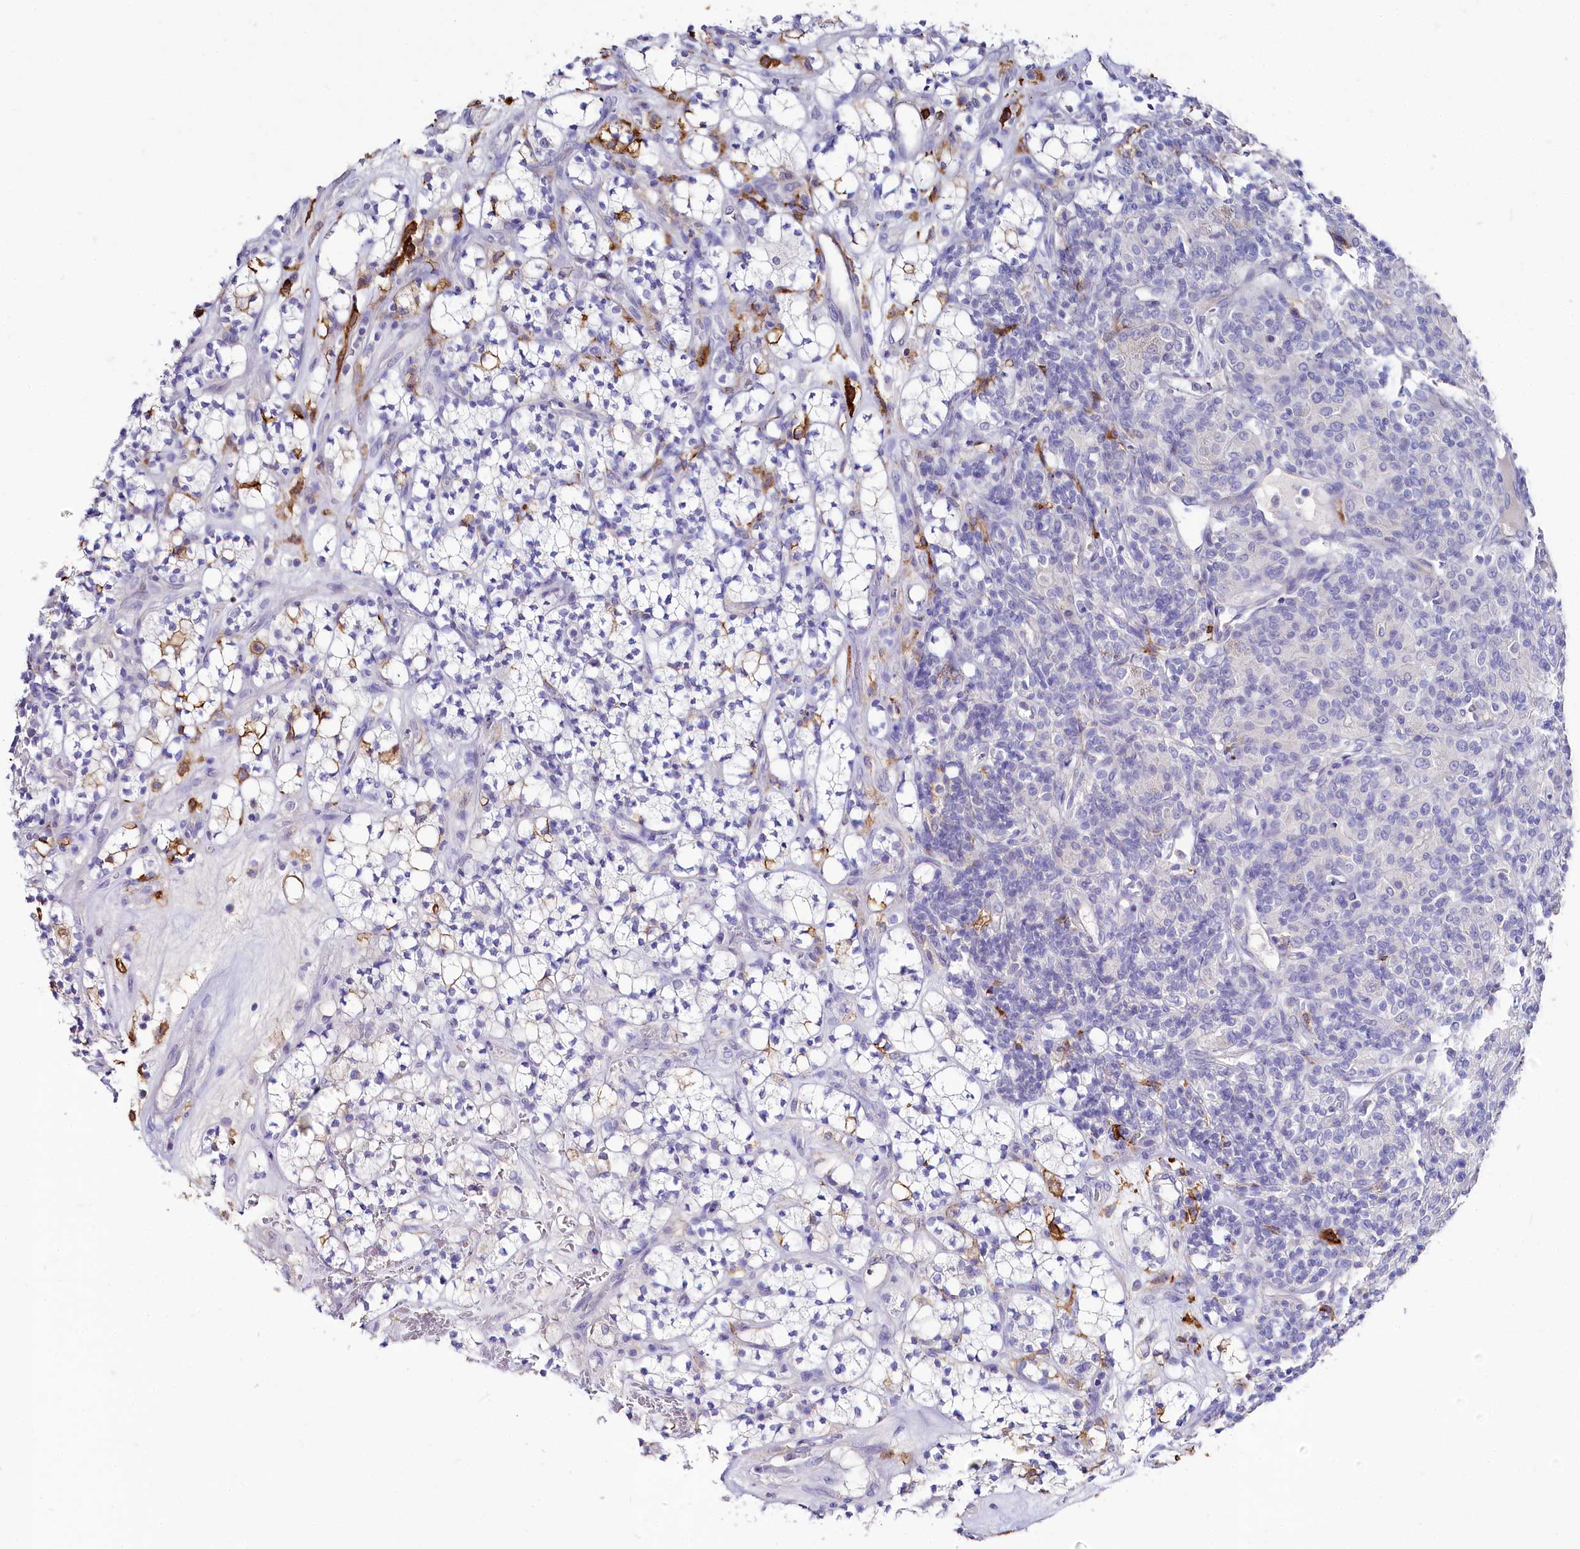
{"staining": {"intensity": "negative", "quantity": "none", "location": "none"}, "tissue": "renal cancer", "cell_type": "Tumor cells", "image_type": "cancer", "snomed": [{"axis": "morphology", "description": "Adenocarcinoma, NOS"}, {"axis": "topography", "description": "Kidney"}], "caption": "Immunohistochemical staining of renal cancer shows no significant staining in tumor cells. (Stains: DAB IHC with hematoxylin counter stain, Microscopy: brightfield microscopy at high magnification).", "gene": "CLEC4M", "patient": {"sex": "male", "age": 77}}